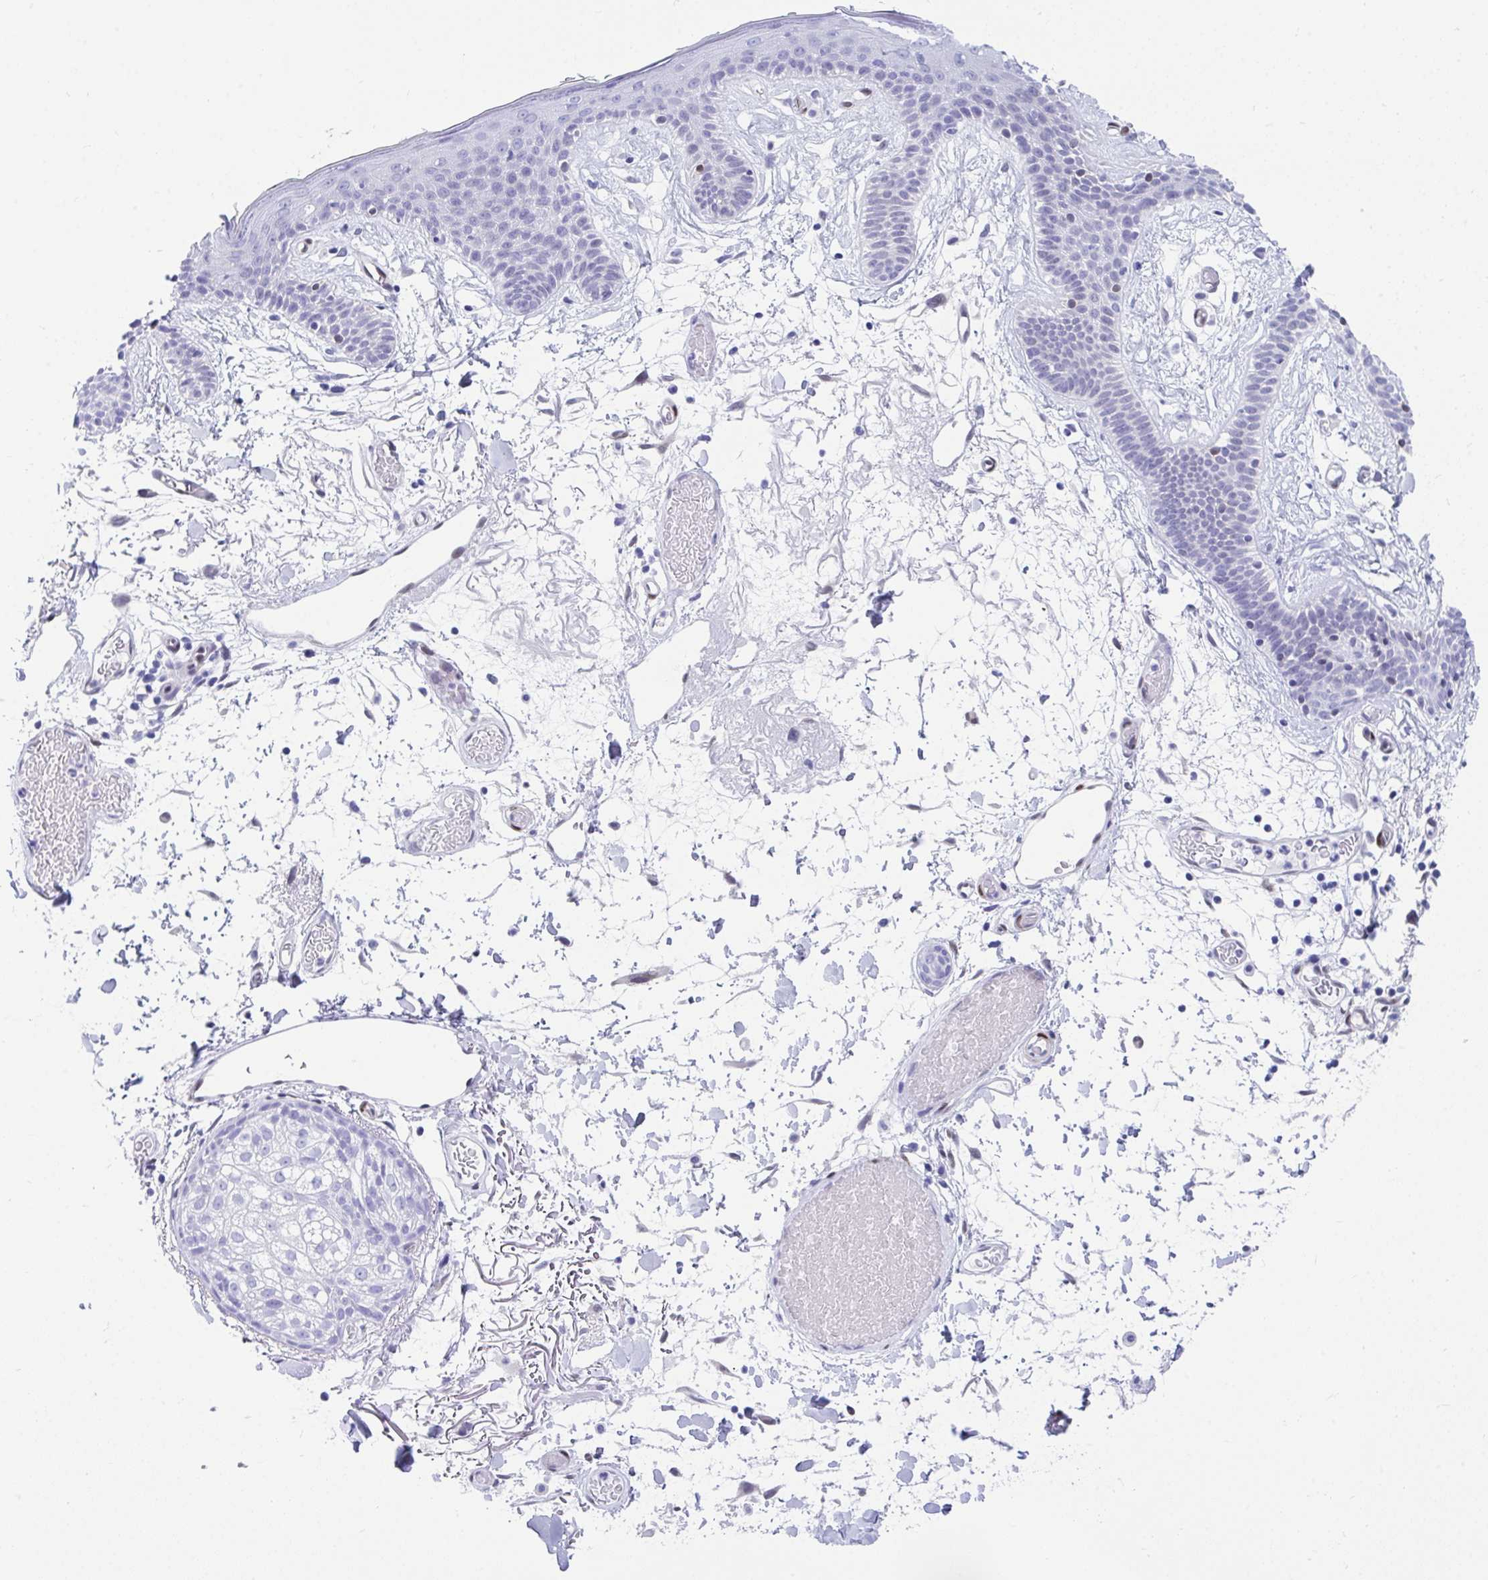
{"staining": {"intensity": "negative", "quantity": "none", "location": "none"}, "tissue": "skin", "cell_type": "Fibroblasts", "image_type": "normal", "snomed": [{"axis": "morphology", "description": "Normal tissue, NOS"}, {"axis": "topography", "description": "Skin"}], "caption": "Fibroblasts show no significant protein staining in normal skin.", "gene": "RBPMS", "patient": {"sex": "male", "age": 79}}